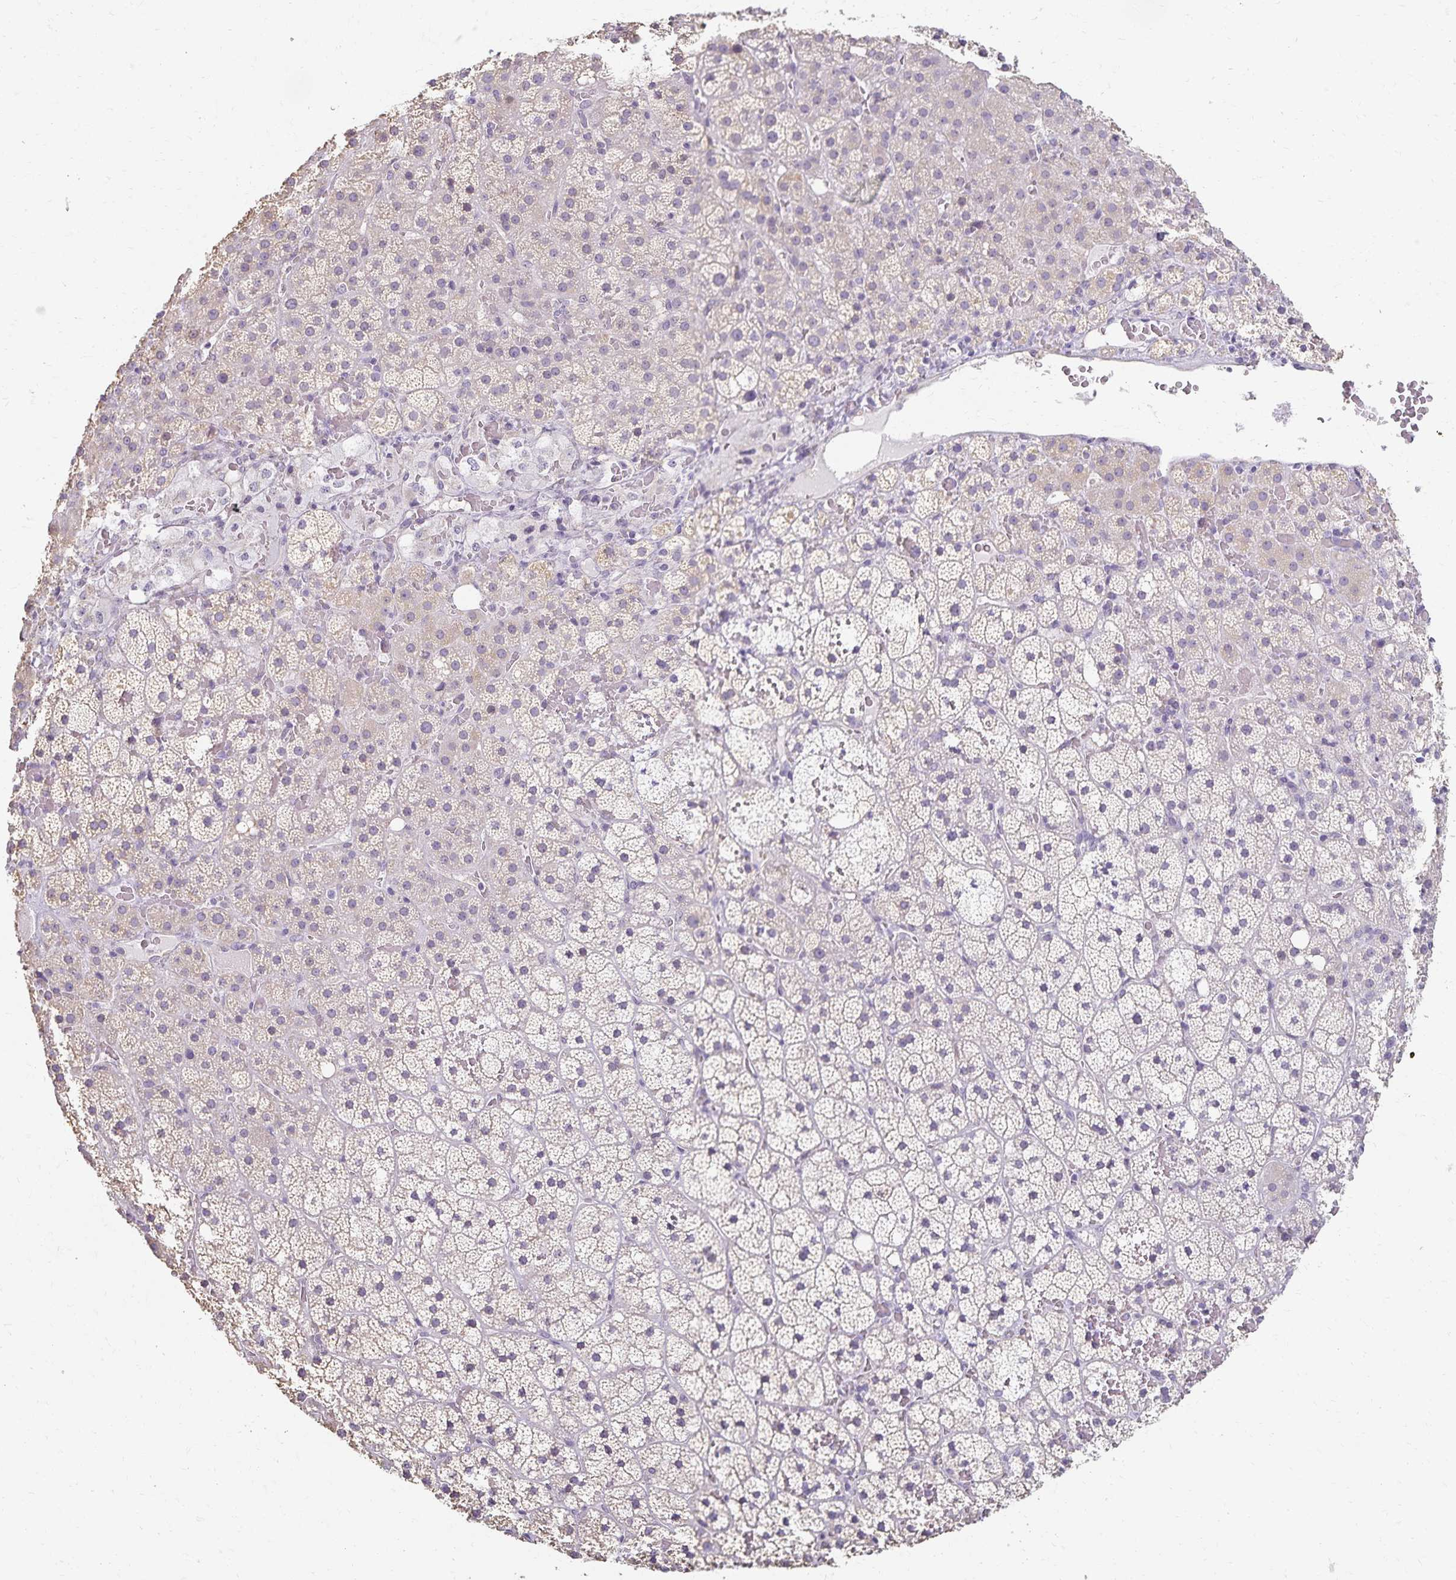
{"staining": {"intensity": "weak", "quantity": "<25%", "location": "cytoplasmic/membranous"}, "tissue": "adrenal gland", "cell_type": "Glandular cells", "image_type": "normal", "snomed": [{"axis": "morphology", "description": "Normal tissue, NOS"}, {"axis": "topography", "description": "Adrenal gland"}], "caption": "The histopathology image exhibits no significant positivity in glandular cells of adrenal gland.", "gene": "KISS1", "patient": {"sex": "male", "age": 53}}